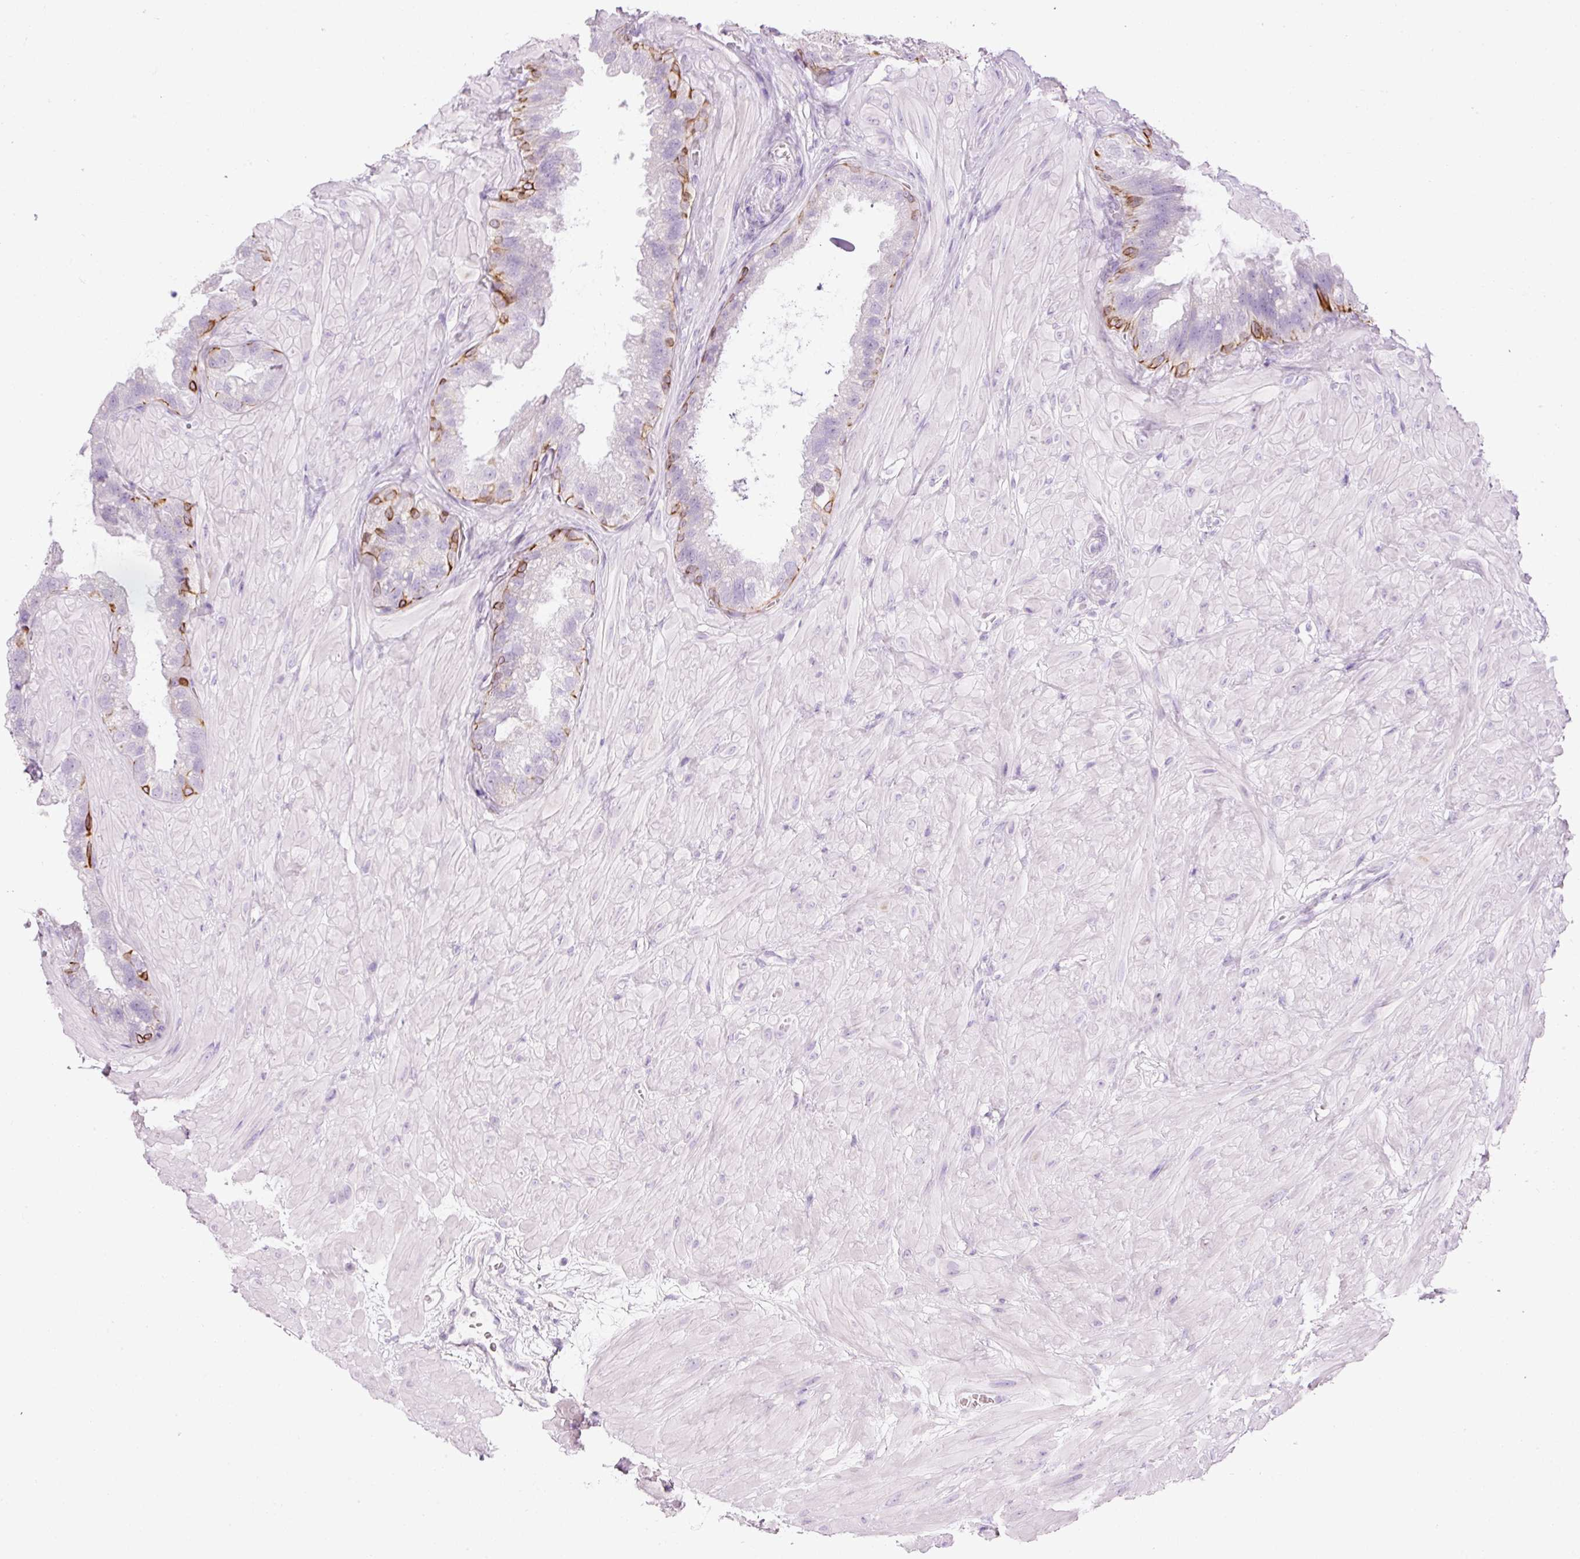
{"staining": {"intensity": "moderate", "quantity": "25%-75%", "location": "cytoplasmic/membranous"}, "tissue": "seminal vesicle", "cell_type": "Glandular cells", "image_type": "normal", "snomed": [{"axis": "morphology", "description": "Normal tissue, NOS"}, {"axis": "topography", "description": "Seminal veicle"}, {"axis": "topography", "description": "Peripheral nerve tissue"}], "caption": "IHC of normal seminal vesicle displays medium levels of moderate cytoplasmic/membranous expression in approximately 25%-75% of glandular cells. (brown staining indicates protein expression, while blue staining denotes nuclei).", "gene": "CARD16", "patient": {"sex": "male", "age": 76}}